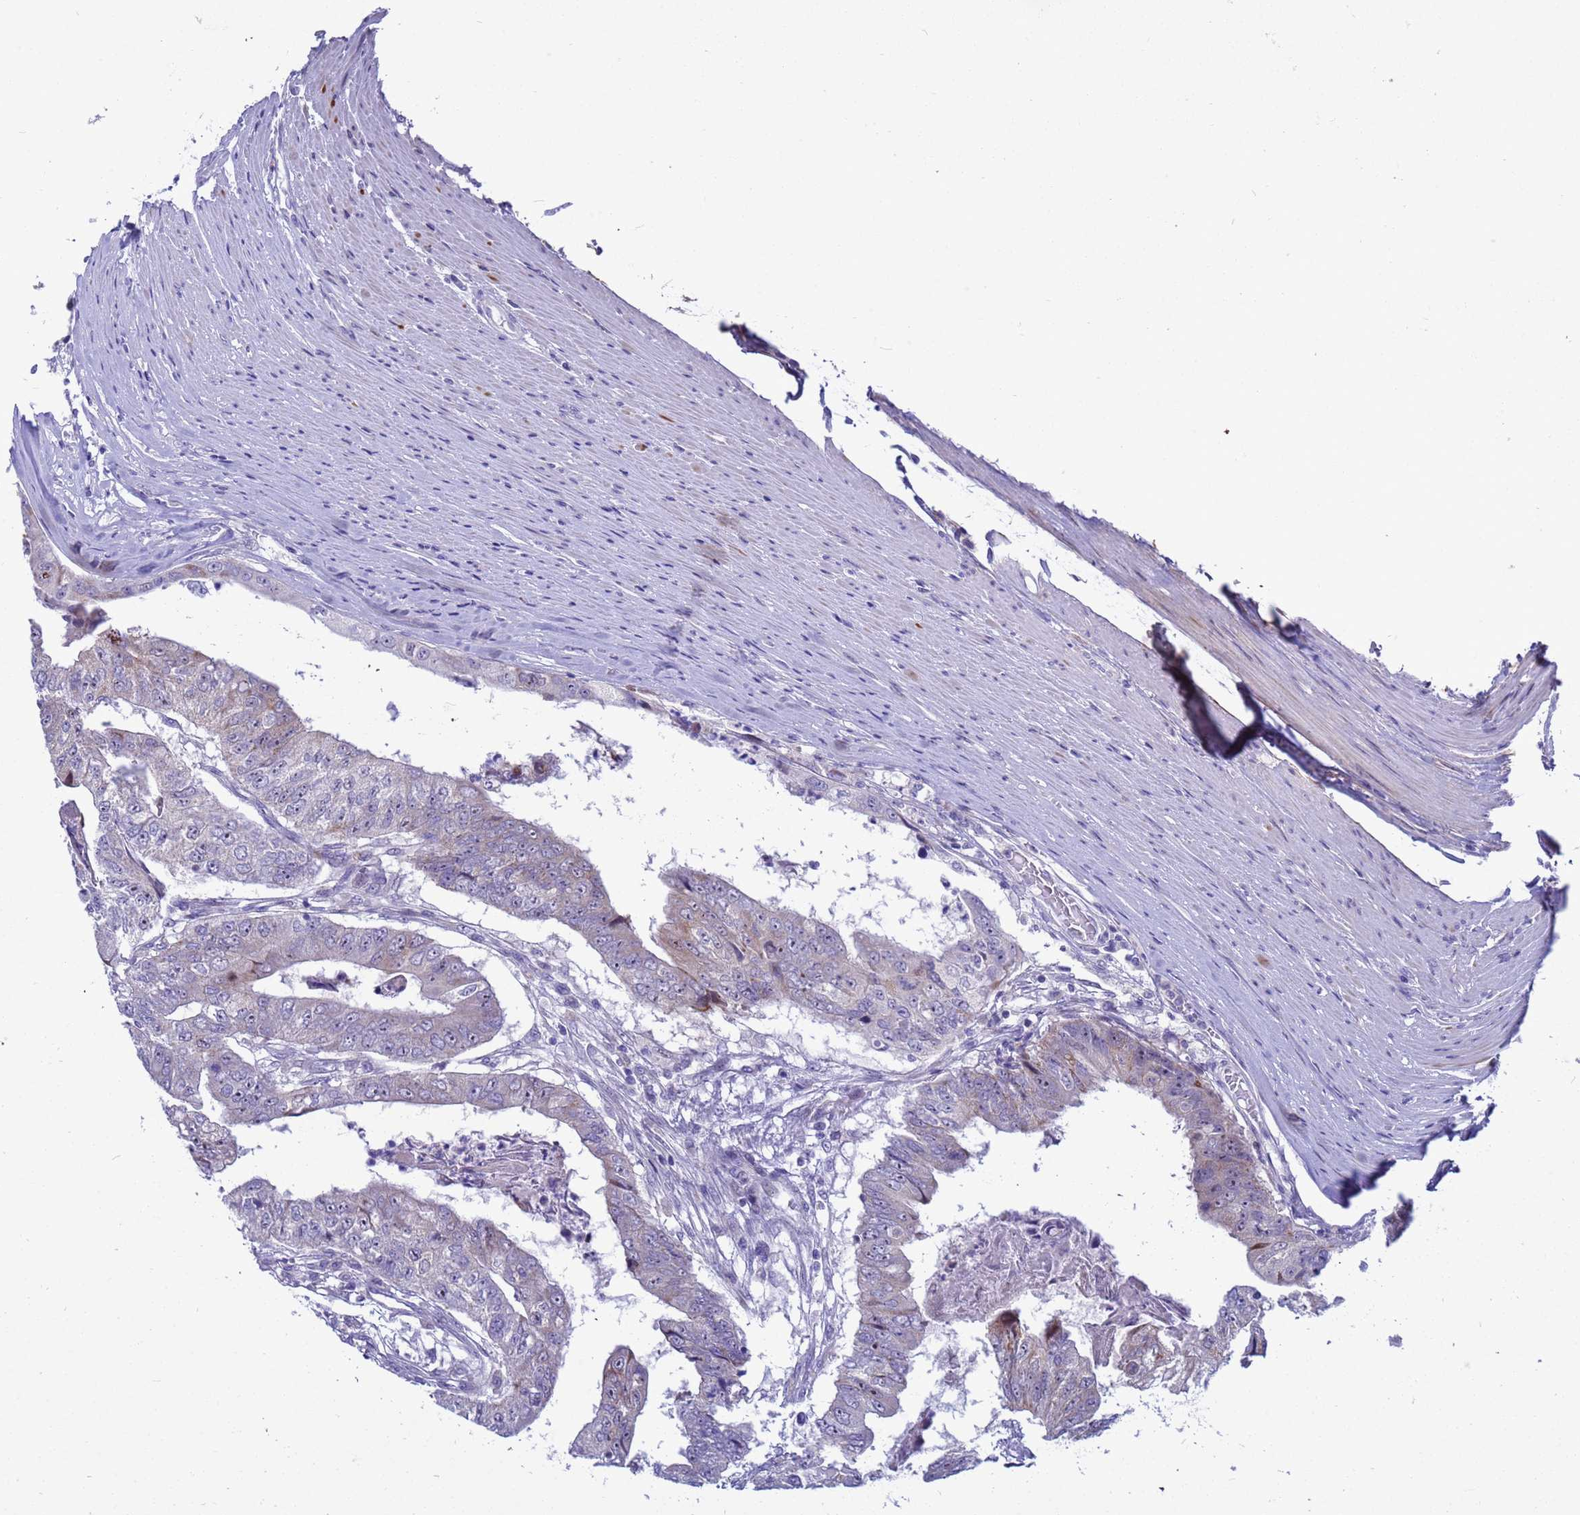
{"staining": {"intensity": "moderate", "quantity": "<25%", "location": "cytoplasmic/membranous"}, "tissue": "colorectal cancer", "cell_type": "Tumor cells", "image_type": "cancer", "snomed": [{"axis": "morphology", "description": "Adenocarcinoma, NOS"}, {"axis": "topography", "description": "Colon"}], "caption": "A high-resolution histopathology image shows immunohistochemistry staining of colorectal cancer (adenocarcinoma), which reveals moderate cytoplasmic/membranous staining in approximately <25% of tumor cells. (Stains: DAB in brown, nuclei in blue, Microscopy: brightfield microscopy at high magnification).", "gene": "LRATD1", "patient": {"sex": "female", "age": 67}}